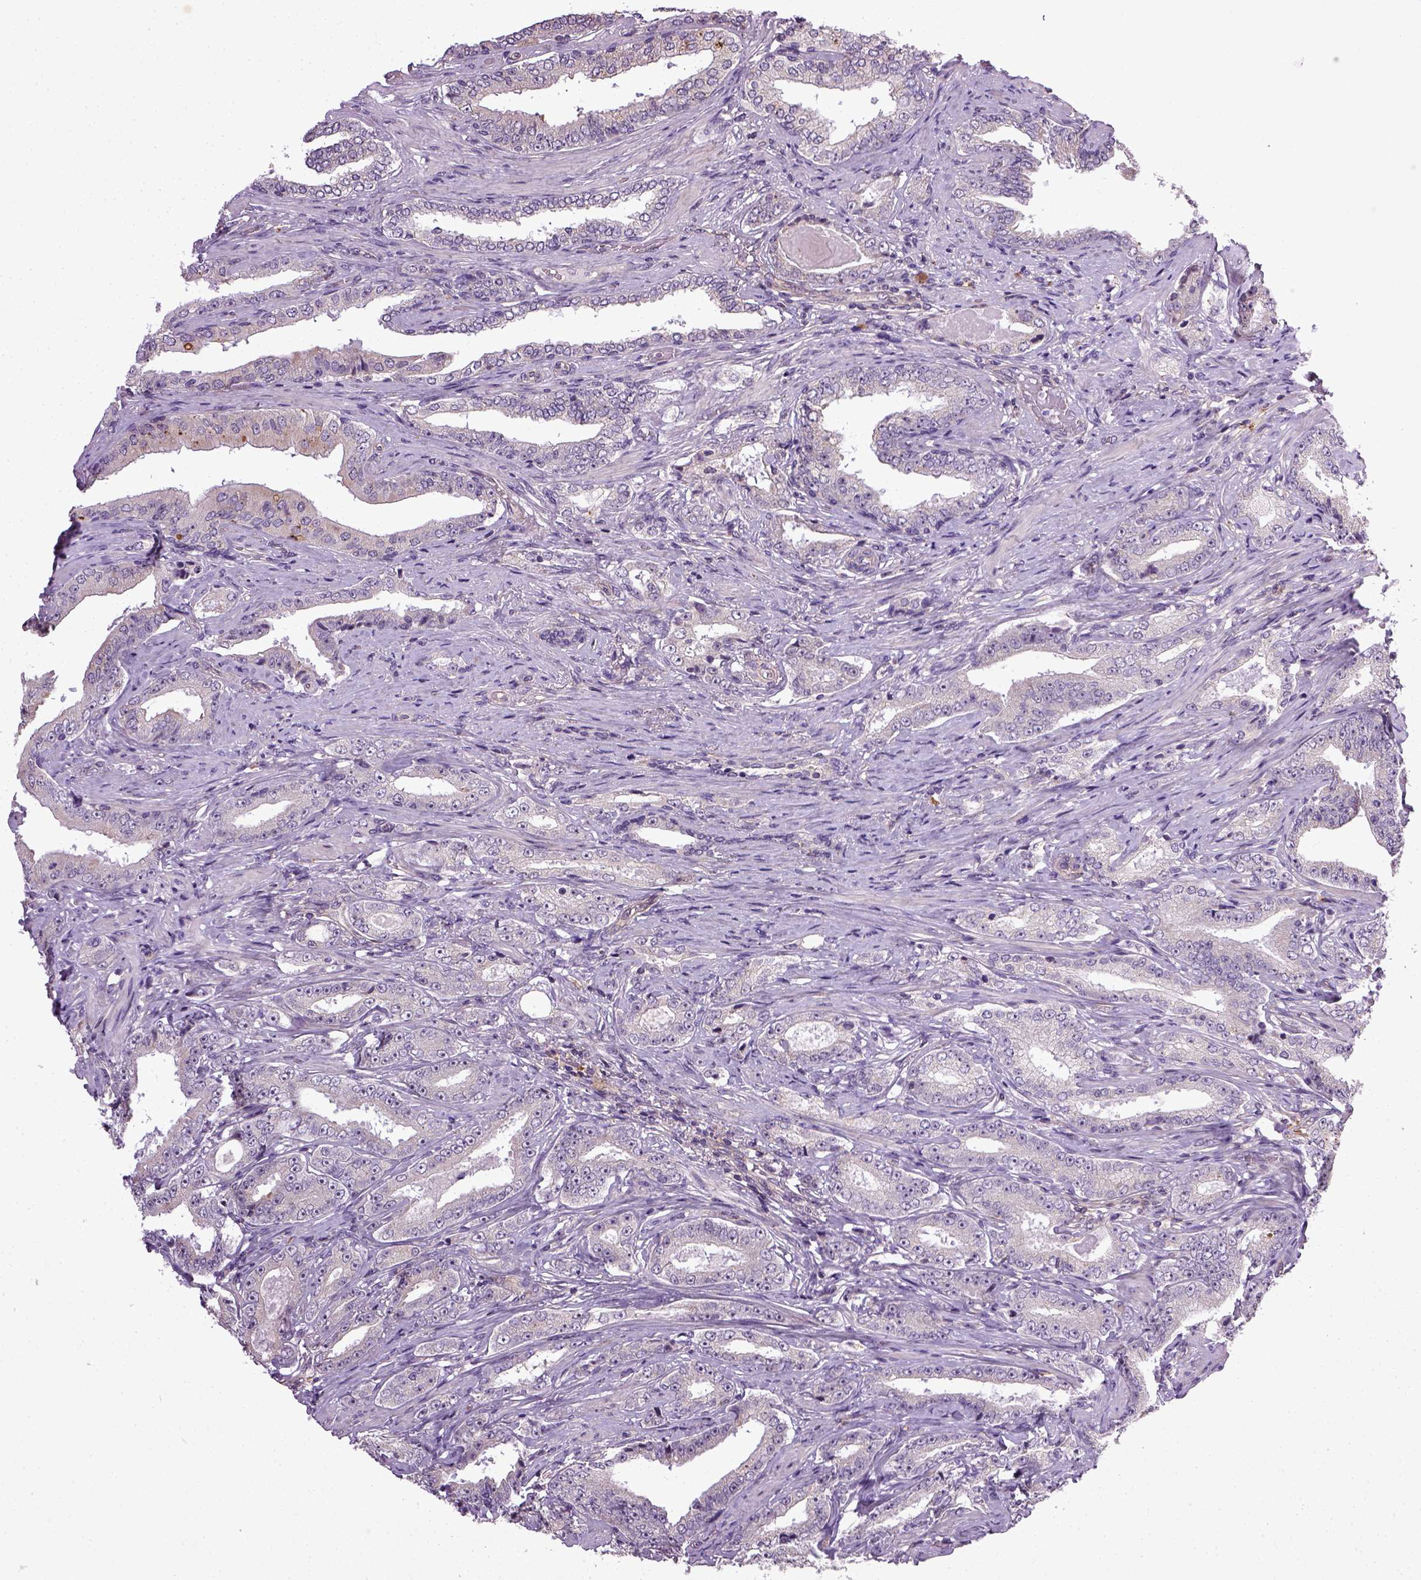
{"staining": {"intensity": "negative", "quantity": "none", "location": "none"}, "tissue": "prostate cancer", "cell_type": "Tumor cells", "image_type": "cancer", "snomed": [{"axis": "morphology", "description": "Adenocarcinoma, Low grade"}, {"axis": "topography", "description": "Prostate and seminal vesicle, NOS"}], "caption": "Prostate cancer (adenocarcinoma (low-grade)) was stained to show a protein in brown. There is no significant expression in tumor cells.", "gene": "TPRG1", "patient": {"sex": "male", "age": 61}}